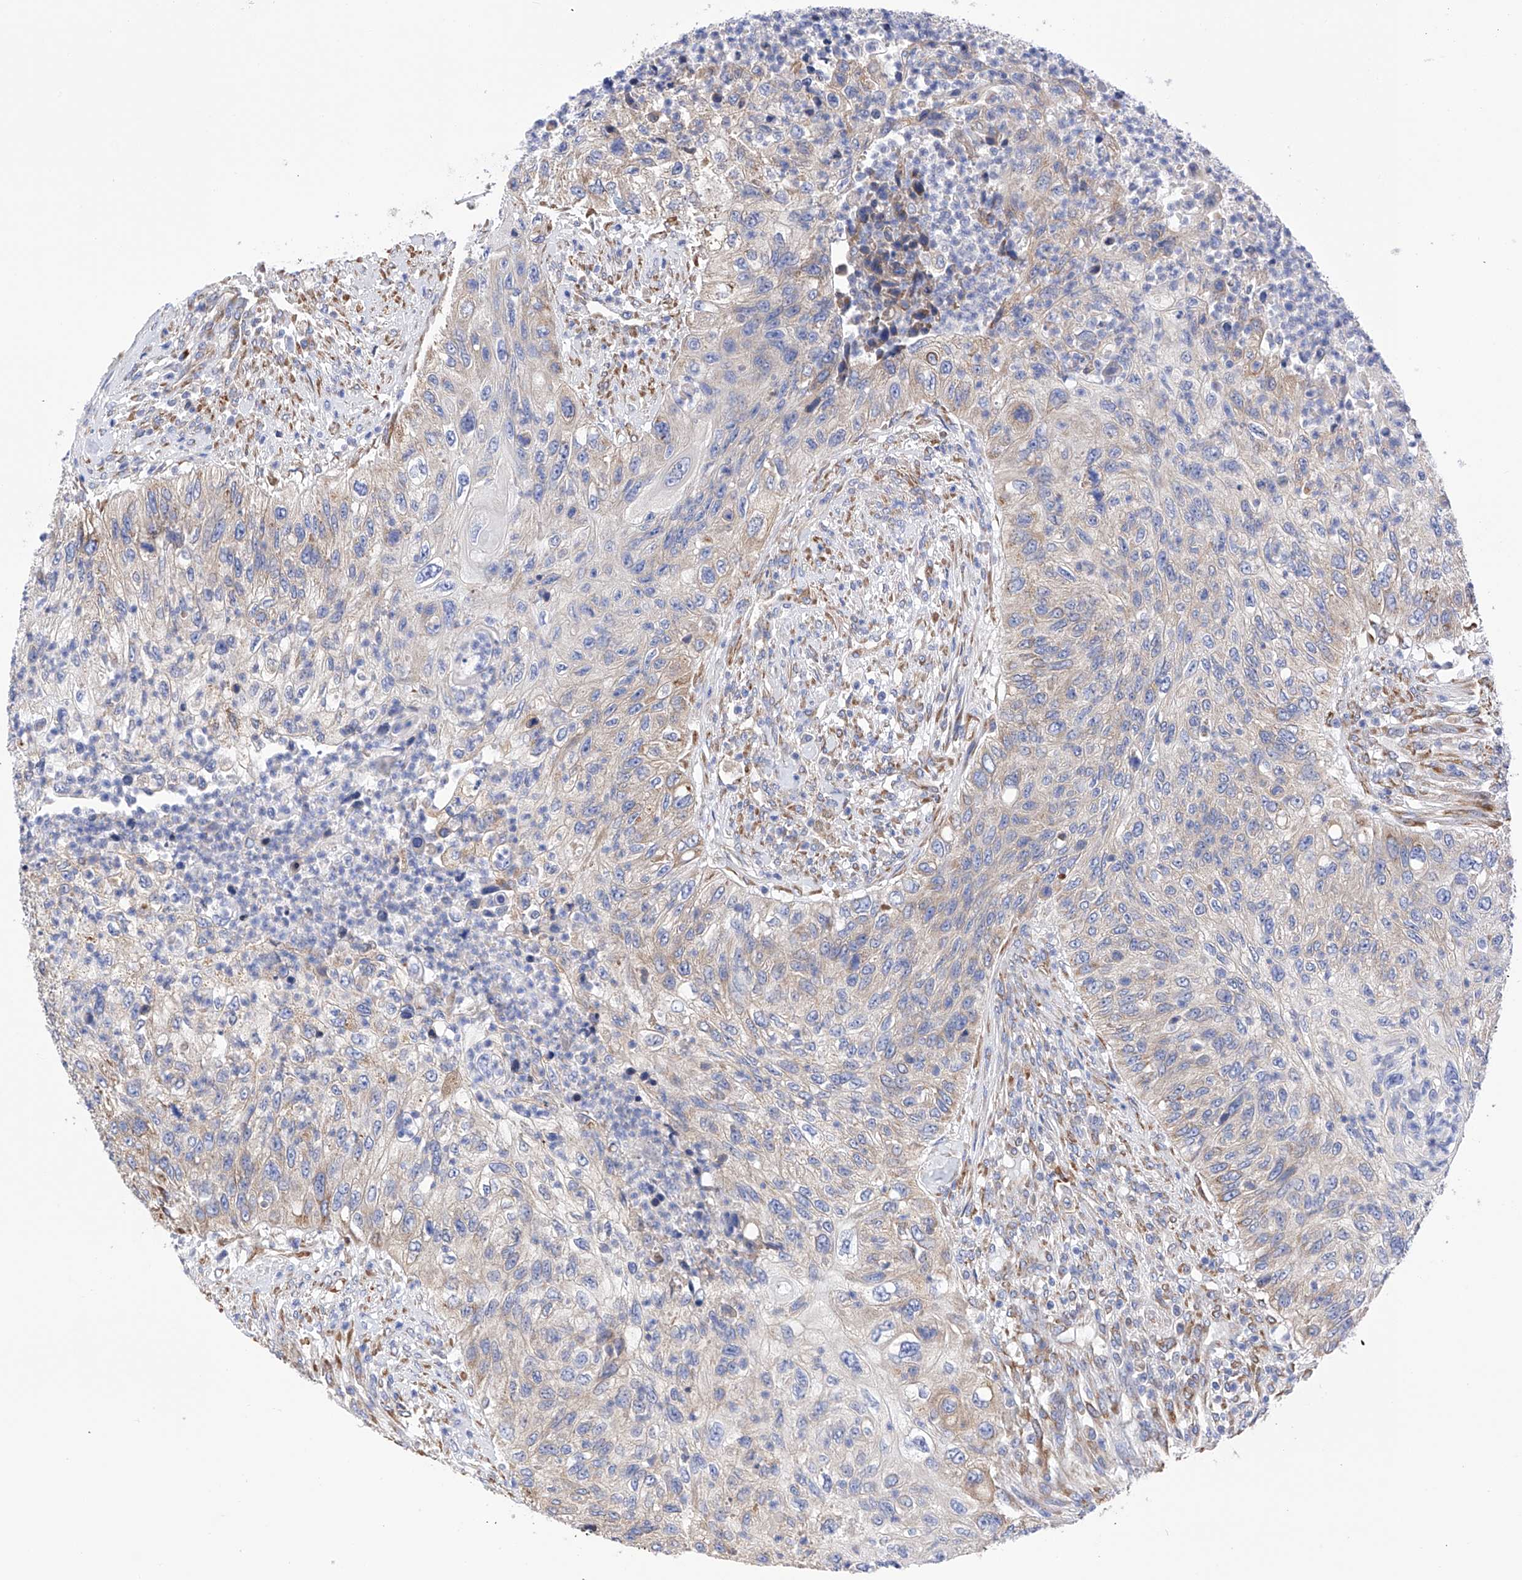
{"staining": {"intensity": "weak", "quantity": "25%-75%", "location": "cytoplasmic/membranous"}, "tissue": "urothelial cancer", "cell_type": "Tumor cells", "image_type": "cancer", "snomed": [{"axis": "morphology", "description": "Urothelial carcinoma, High grade"}, {"axis": "topography", "description": "Urinary bladder"}], "caption": "Weak cytoplasmic/membranous expression is appreciated in approximately 25%-75% of tumor cells in urothelial carcinoma (high-grade). Nuclei are stained in blue.", "gene": "PDIA5", "patient": {"sex": "female", "age": 60}}